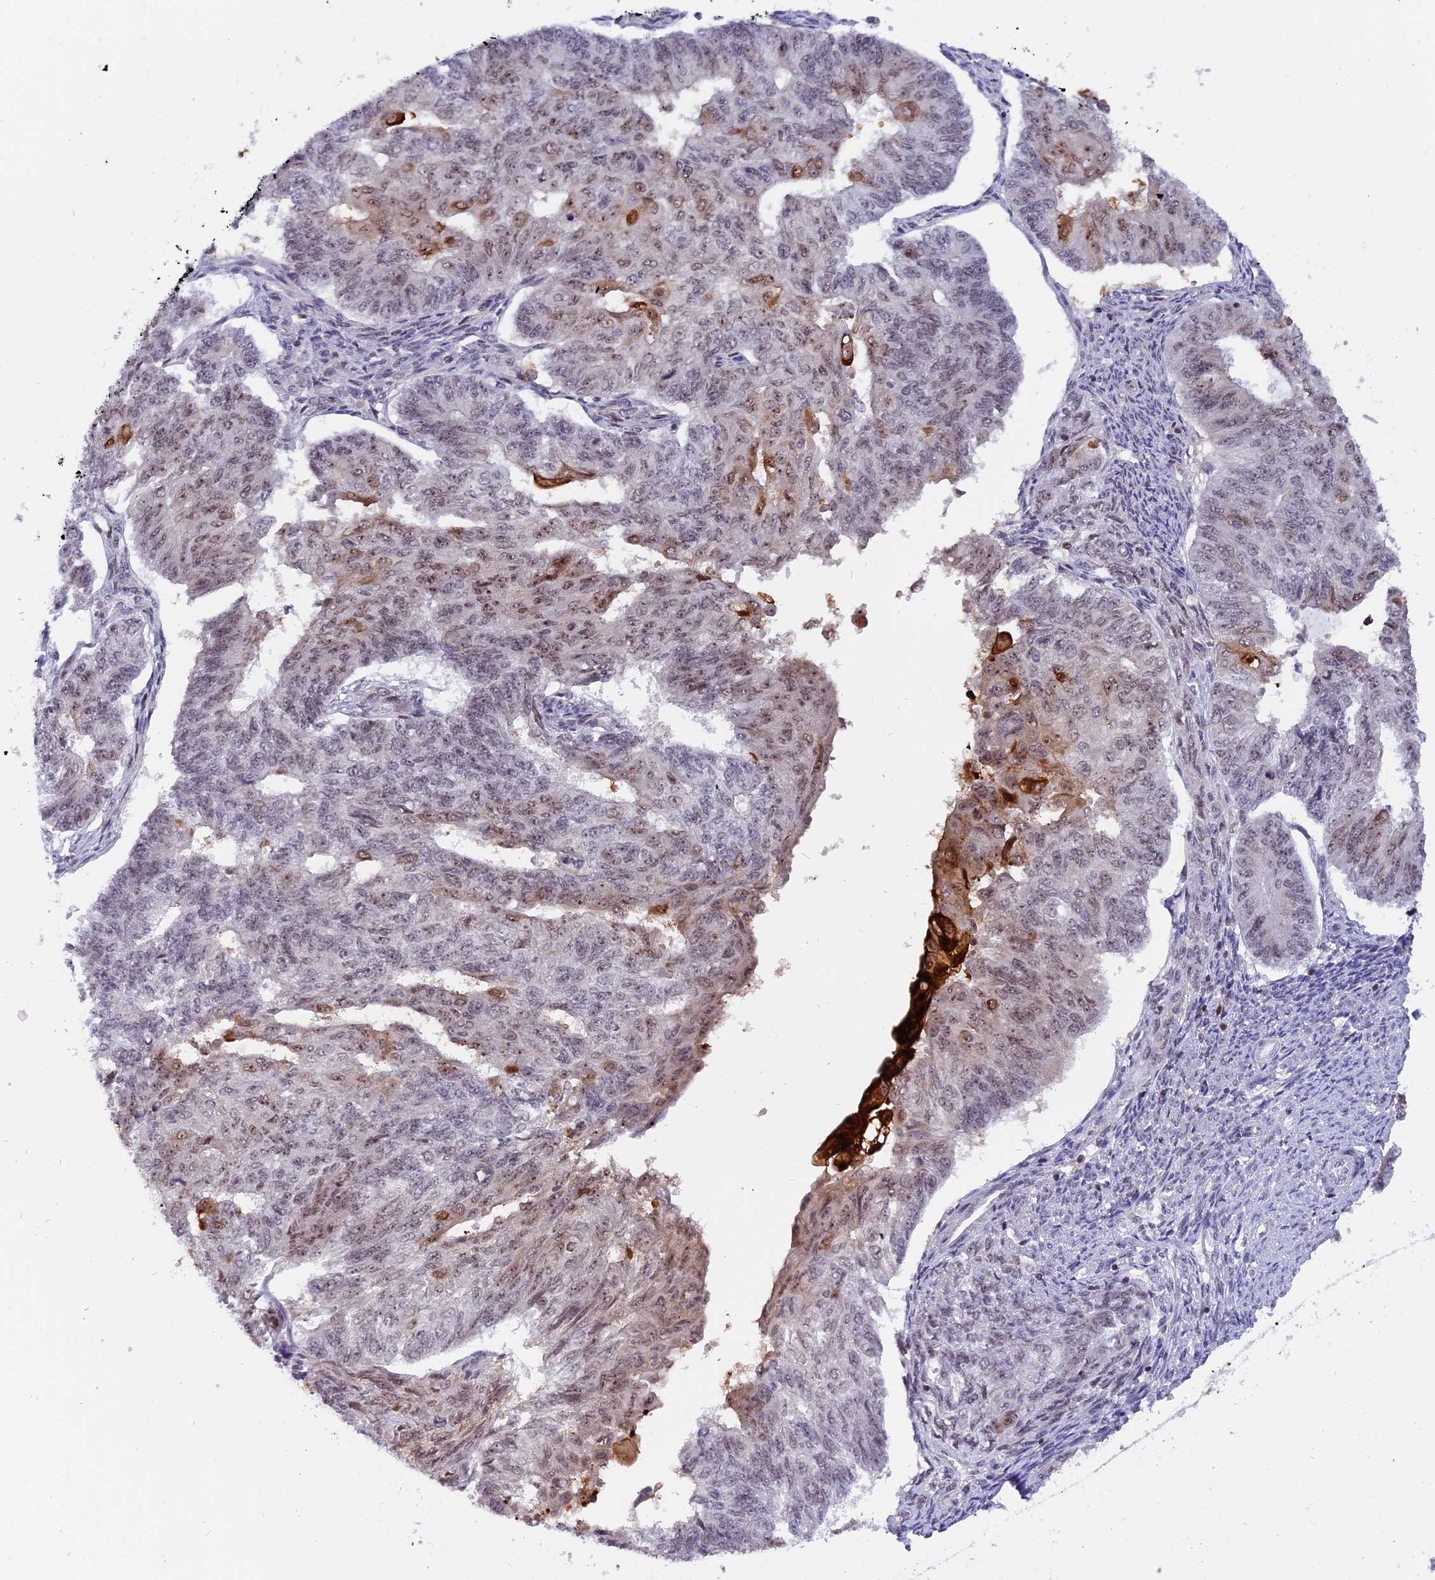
{"staining": {"intensity": "moderate", "quantity": "<25%", "location": "cytoplasmic/membranous,nuclear"}, "tissue": "endometrial cancer", "cell_type": "Tumor cells", "image_type": "cancer", "snomed": [{"axis": "morphology", "description": "Adenocarcinoma, NOS"}, {"axis": "topography", "description": "Endometrium"}], "caption": "Immunohistochemical staining of human endometrial cancer (adenocarcinoma) displays low levels of moderate cytoplasmic/membranous and nuclear protein positivity in about <25% of tumor cells. (DAB IHC with brightfield microscopy, high magnification).", "gene": "TADA3", "patient": {"sex": "female", "age": 32}}